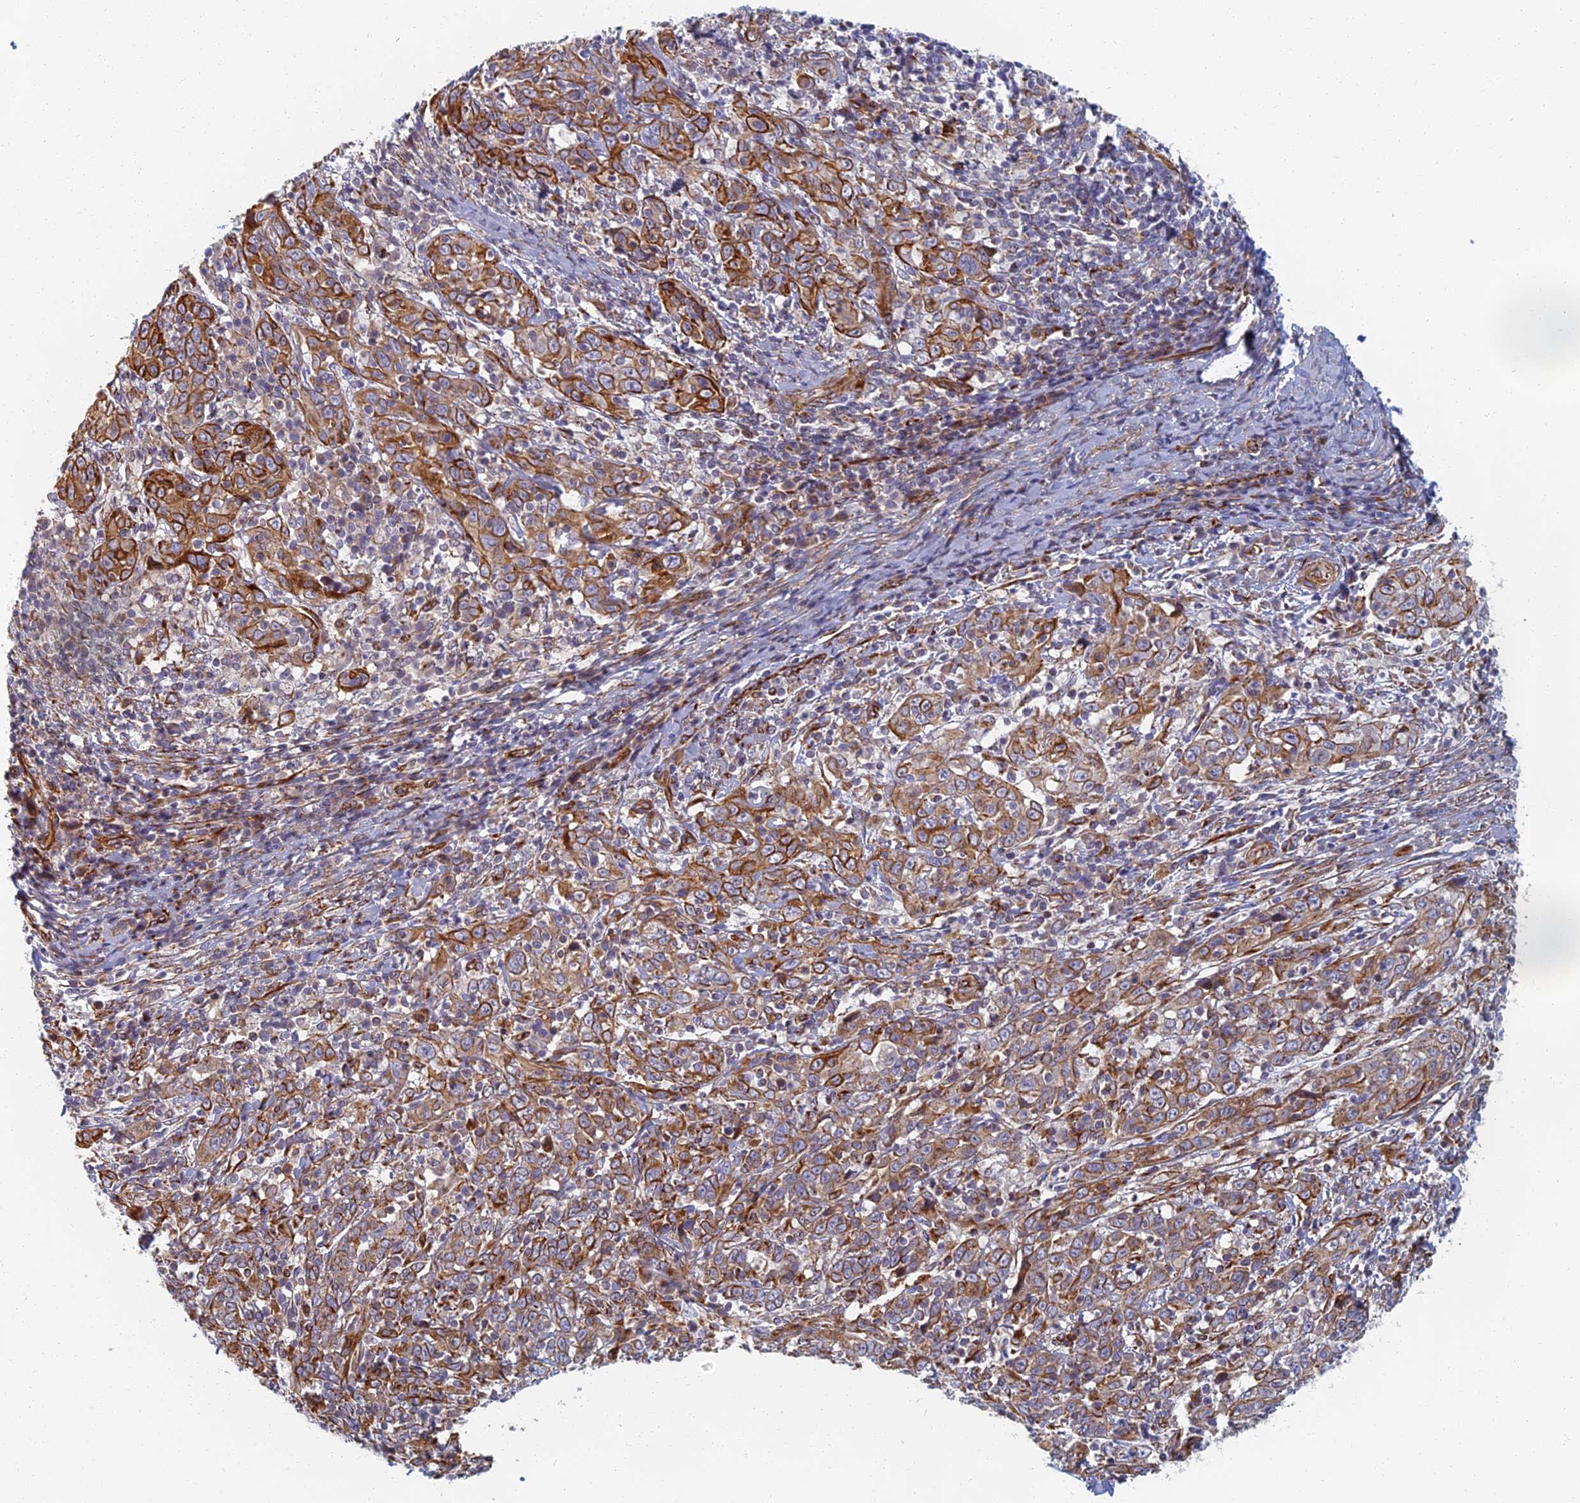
{"staining": {"intensity": "strong", "quantity": ">75%", "location": "cytoplasmic/membranous"}, "tissue": "cervical cancer", "cell_type": "Tumor cells", "image_type": "cancer", "snomed": [{"axis": "morphology", "description": "Squamous cell carcinoma, NOS"}, {"axis": "topography", "description": "Cervix"}], "caption": "Protein staining shows strong cytoplasmic/membranous expression in about >75% of tumor cells in cervical cancer (squamous cell carcinoma). (DAB IHC, brown staining for protein, blue staining for nuclei).", "gene": "ABCB10", "patient": {"sex": "female", "age": 46}}